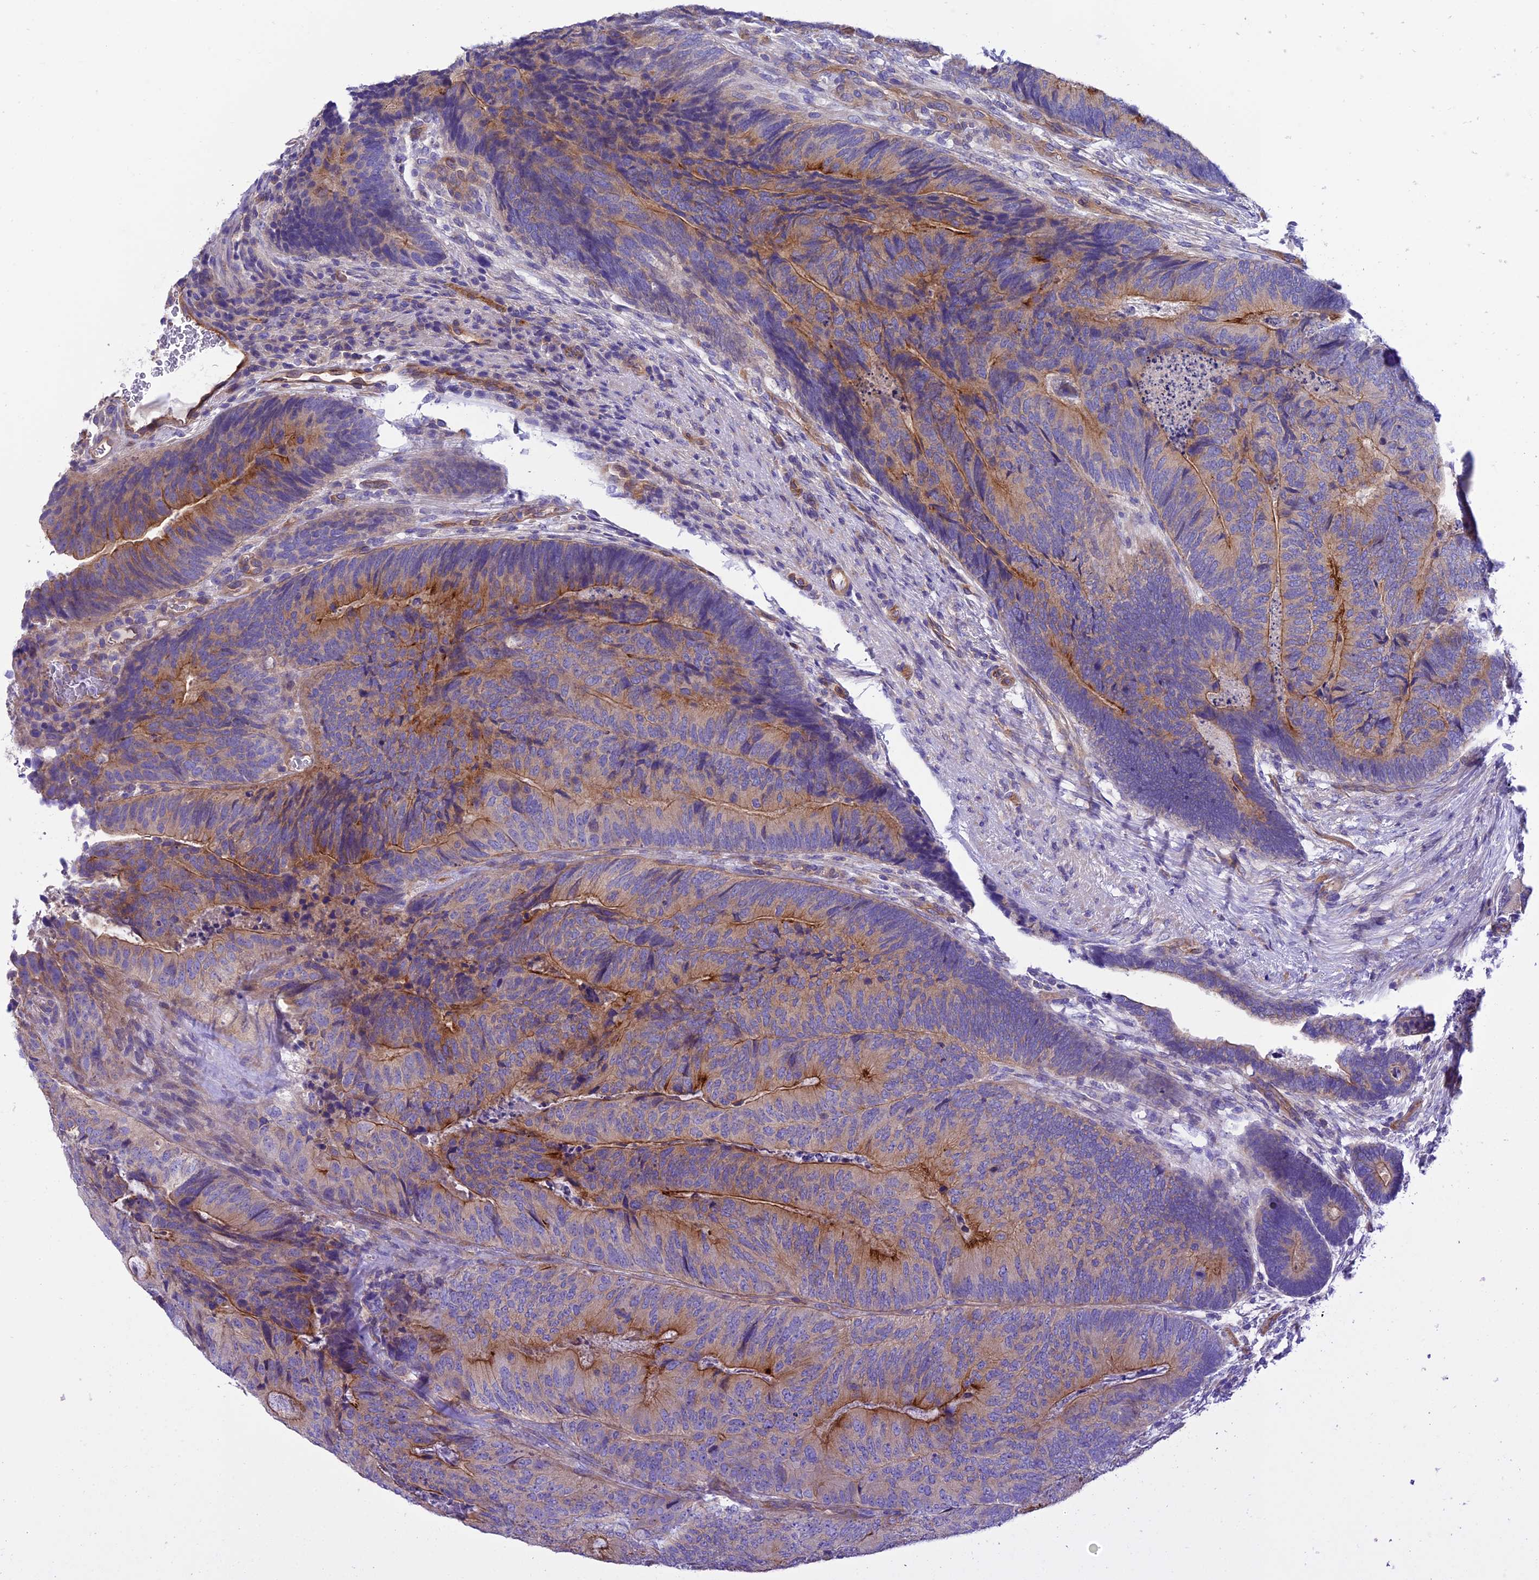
{"staining": {"intensity": "moderate", "quantity": "25%-75%", "location": "cytoplasmic/membranous"}, "tissue": "colorectal cancer", "cell_type": "Tumor cells", "image_type": "cancer", "snomed": [{"axis": "morphology", "description": "Adenocarcinoma, NOS"}, {"axis": "topography", "description": "Colon"}], "caption": "Immunohistochemistry of colorectal adenocarcinoma shows medium levels of moderate cytoplasmic/membranous positivity in approximately 25%-75% of tumor cells. The staining is performed using DAB (3,3'-diaminobenzidine) brown chromogen to label protein expression. The nuclei are counter-stained blue using hematoxylin.", "gene": "PPFIA3", "patient": {"sex": "female", "age": 67}}